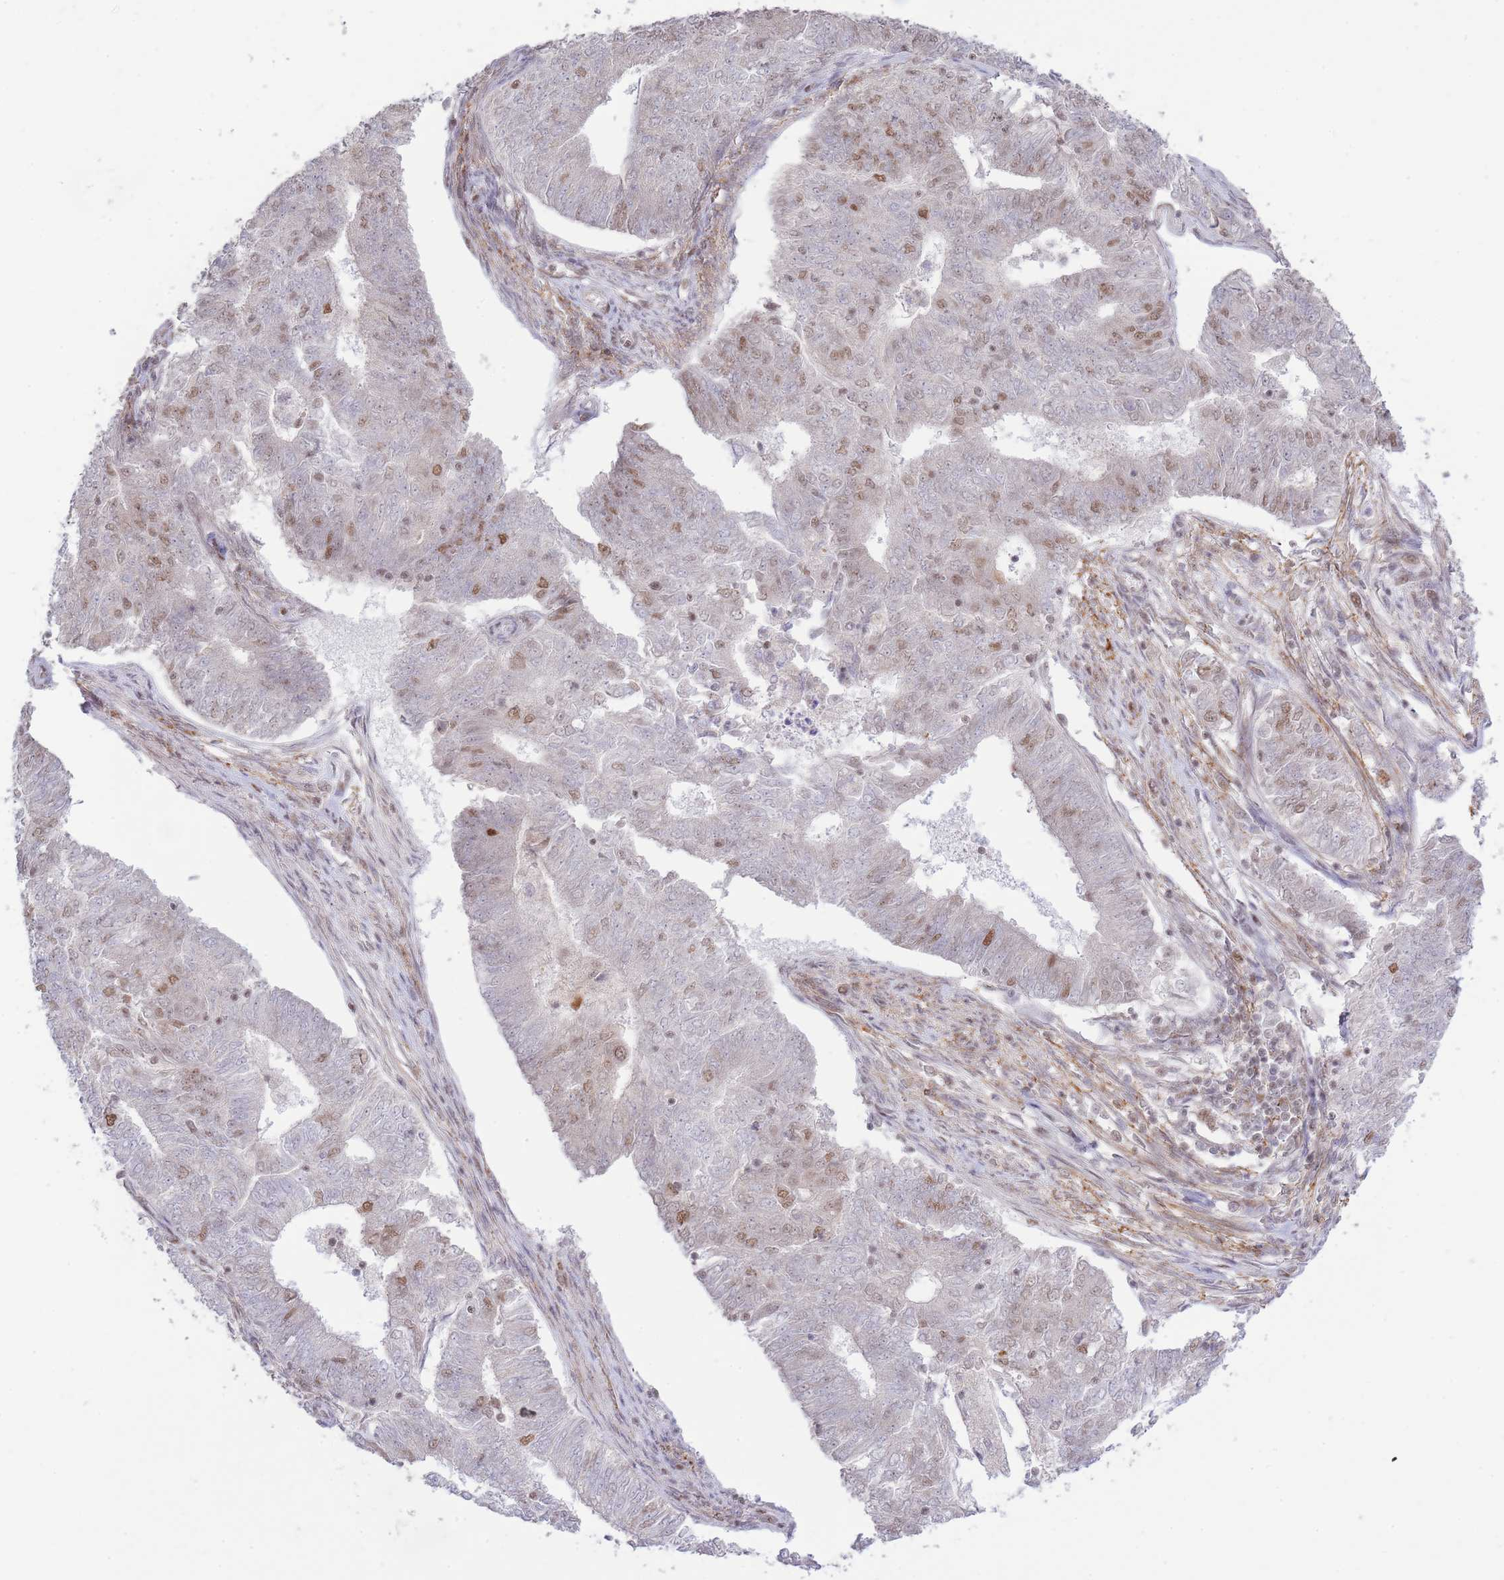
{"staining": {"intensity": "moderate", "quantity": "25%-75%", "location": "nuclear"}, "tissue": "endometrial cancer", "cell_type": "Tumor cells", "image_type": "cancer", "snomed": [{"axis": "morphology", "description": "Adenocarcinoma, NOS"}, {"axis": "topography", "description": "Endometrium"}], "caption": "An IHC image of neoplastic tissue is shown. Protein staining in brown shows moderate nuclear positivity in adenocarcinoma (endometrial) within tumor cells.", "gene": "CARD8", "patient": {"sex": "female", "age": 62}}